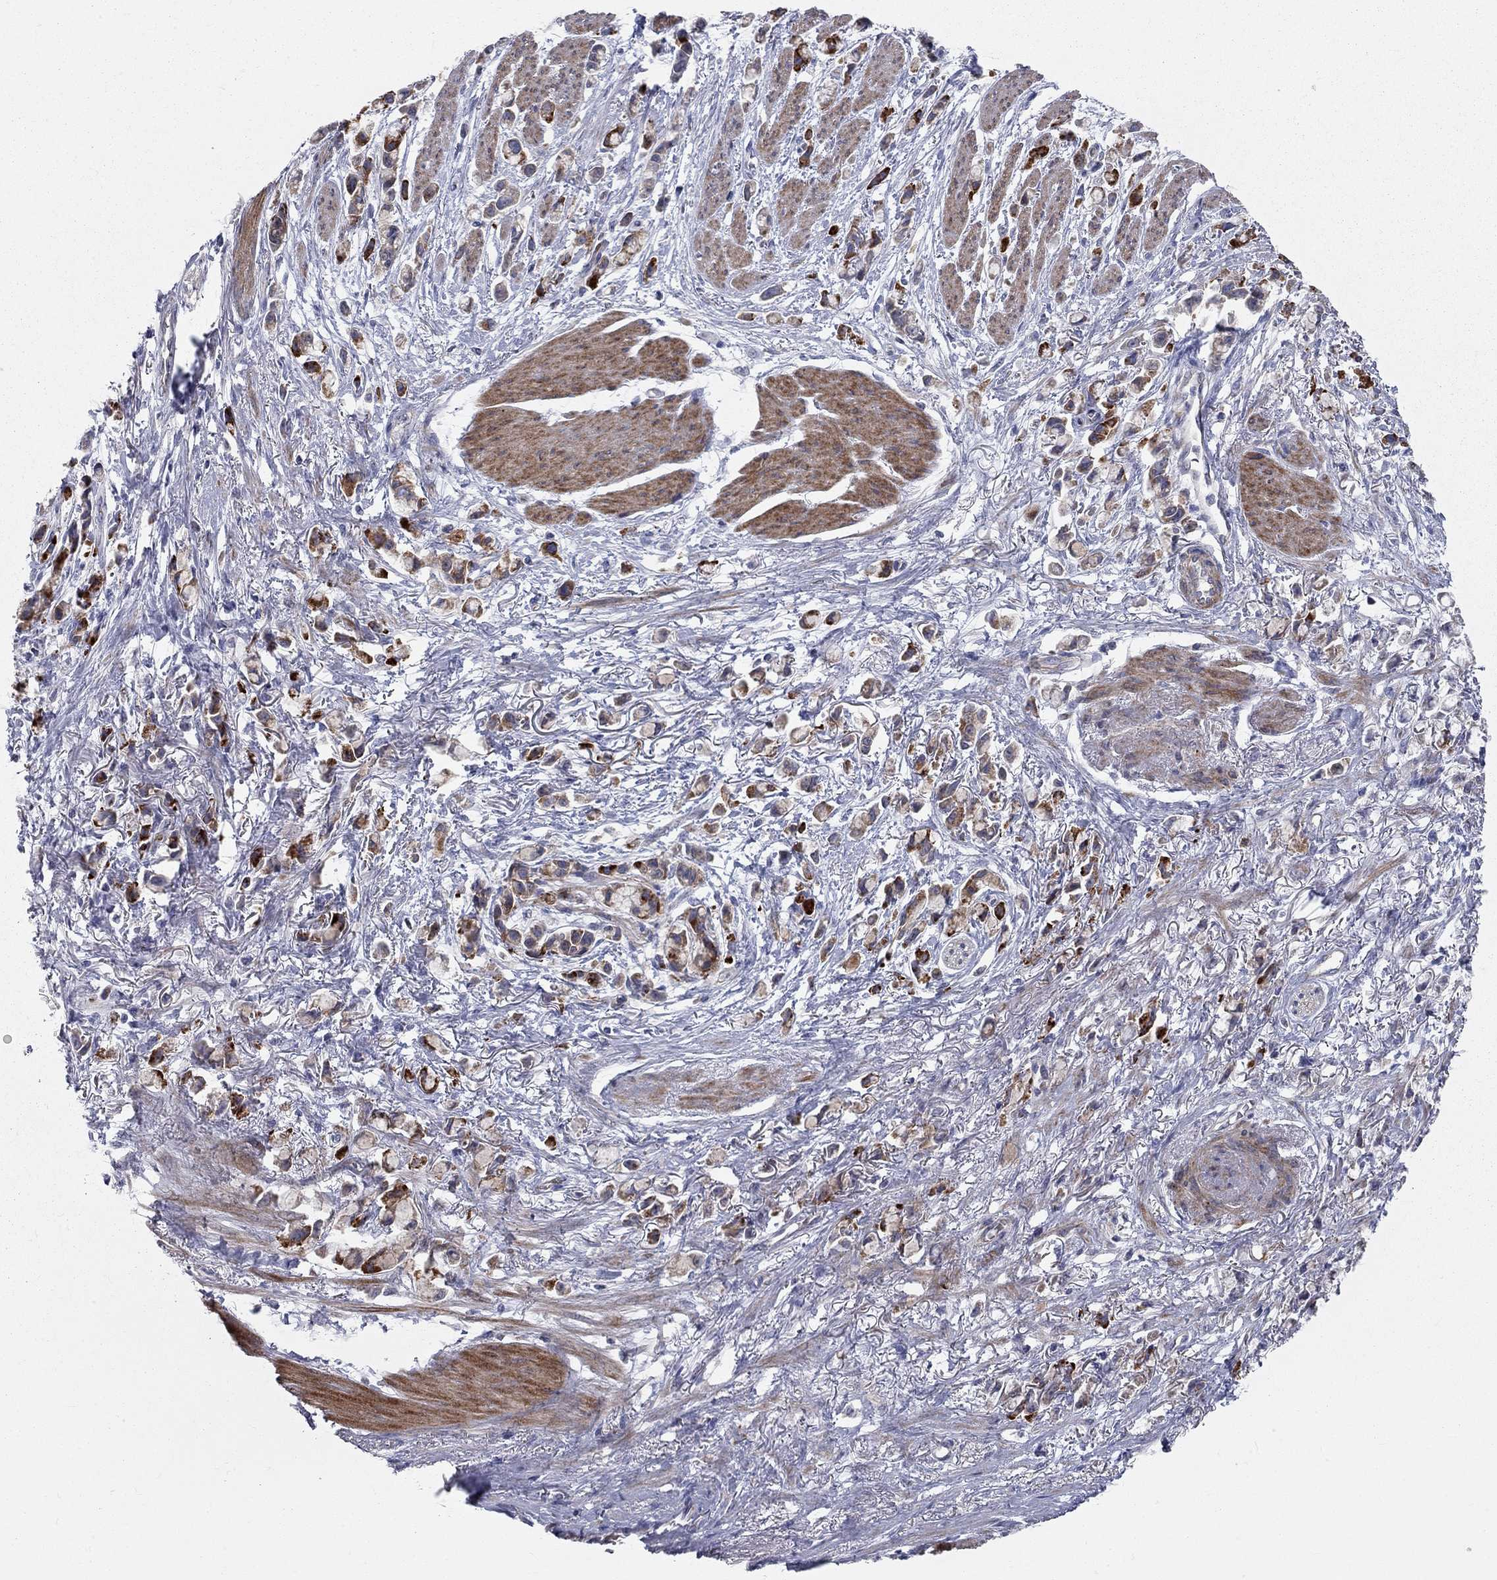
{"staining": {"intensity": "moderate", "quantity": "<25%", "location": "cytoplasmic/membranous"}, "tissue": "stomach cancer", "cell_type": "Tumor cells", "image_type": "cancer", "snomed": [{"axis": "morphology", "description": "Adenocarcinoma, NOS"}, {"axis": "topography", "description": "Stomach"}], "caption": "Stomach adenocarcinoma stained for a protein displays moderate cytoplasmic/membranous positivity in tumor cells.", "gene": "KANSL1L", "patient": {"sex": "female", "age": 81}}